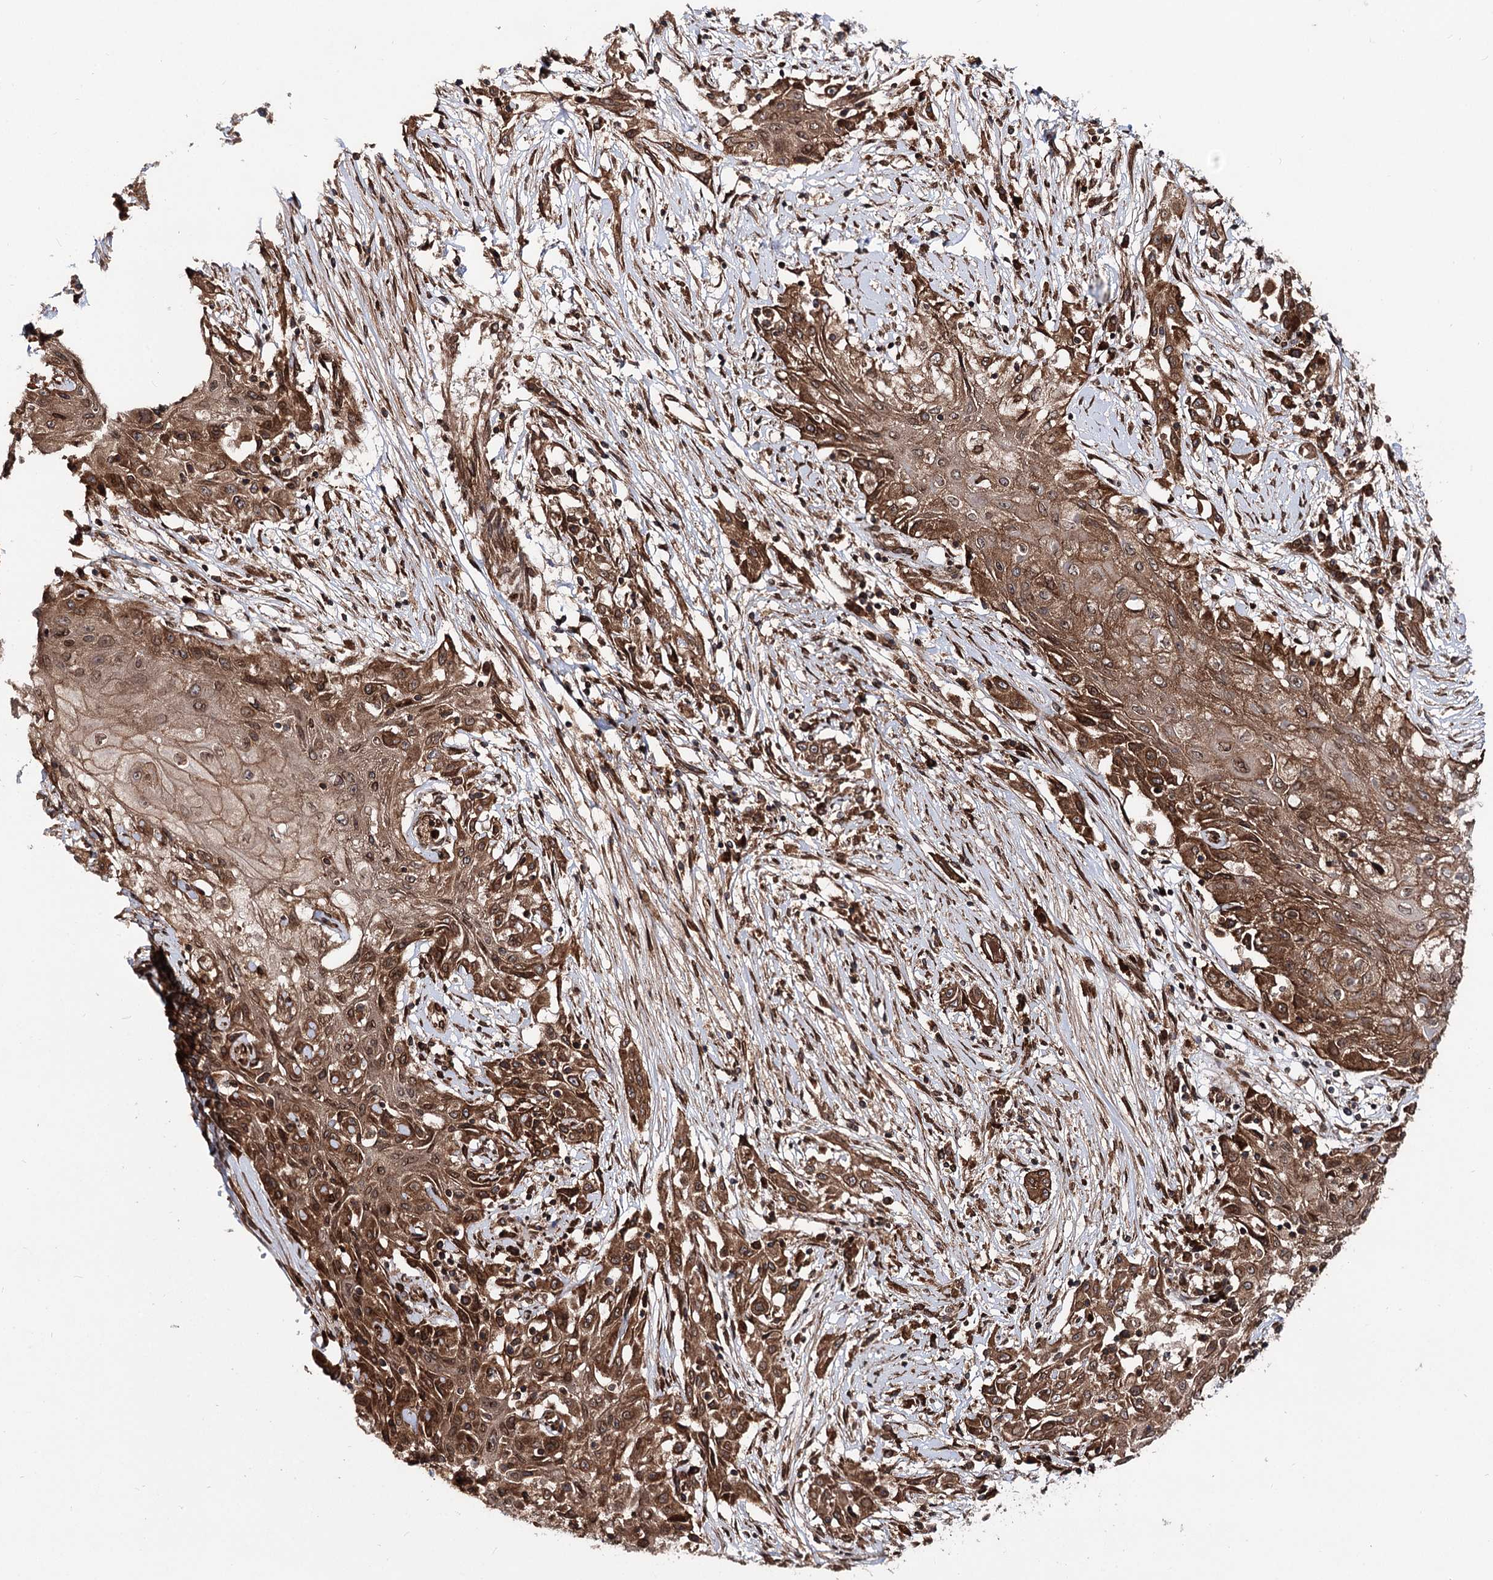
{"staining": {"intensity": "strong", "quantity": ">75%", "location": "cytoplasmic/membranous,nuclear"}, "tissue": "skin cancer", "cell_type": "Tumor cells", "image_type": "cancer", "snomed": [{"axis": "morphology", "description": "Squamous cell carcinoma, NOS"}, {"axis": "morphology", "description": "Squamous cell carcinoma, metastatic, NOS"}, {"axis": "topography", "description": "Skin"}, {"axis": "topography", "description": "Lymph node"}], "caption": "Skin squamous cell carcinoma stained for a protein displays strong cytoplasmic/membranous and nuclear positivity in tumor cells.", "gene": "FGFR1OP2", "patient": {"sex": "male", "age": 75}}